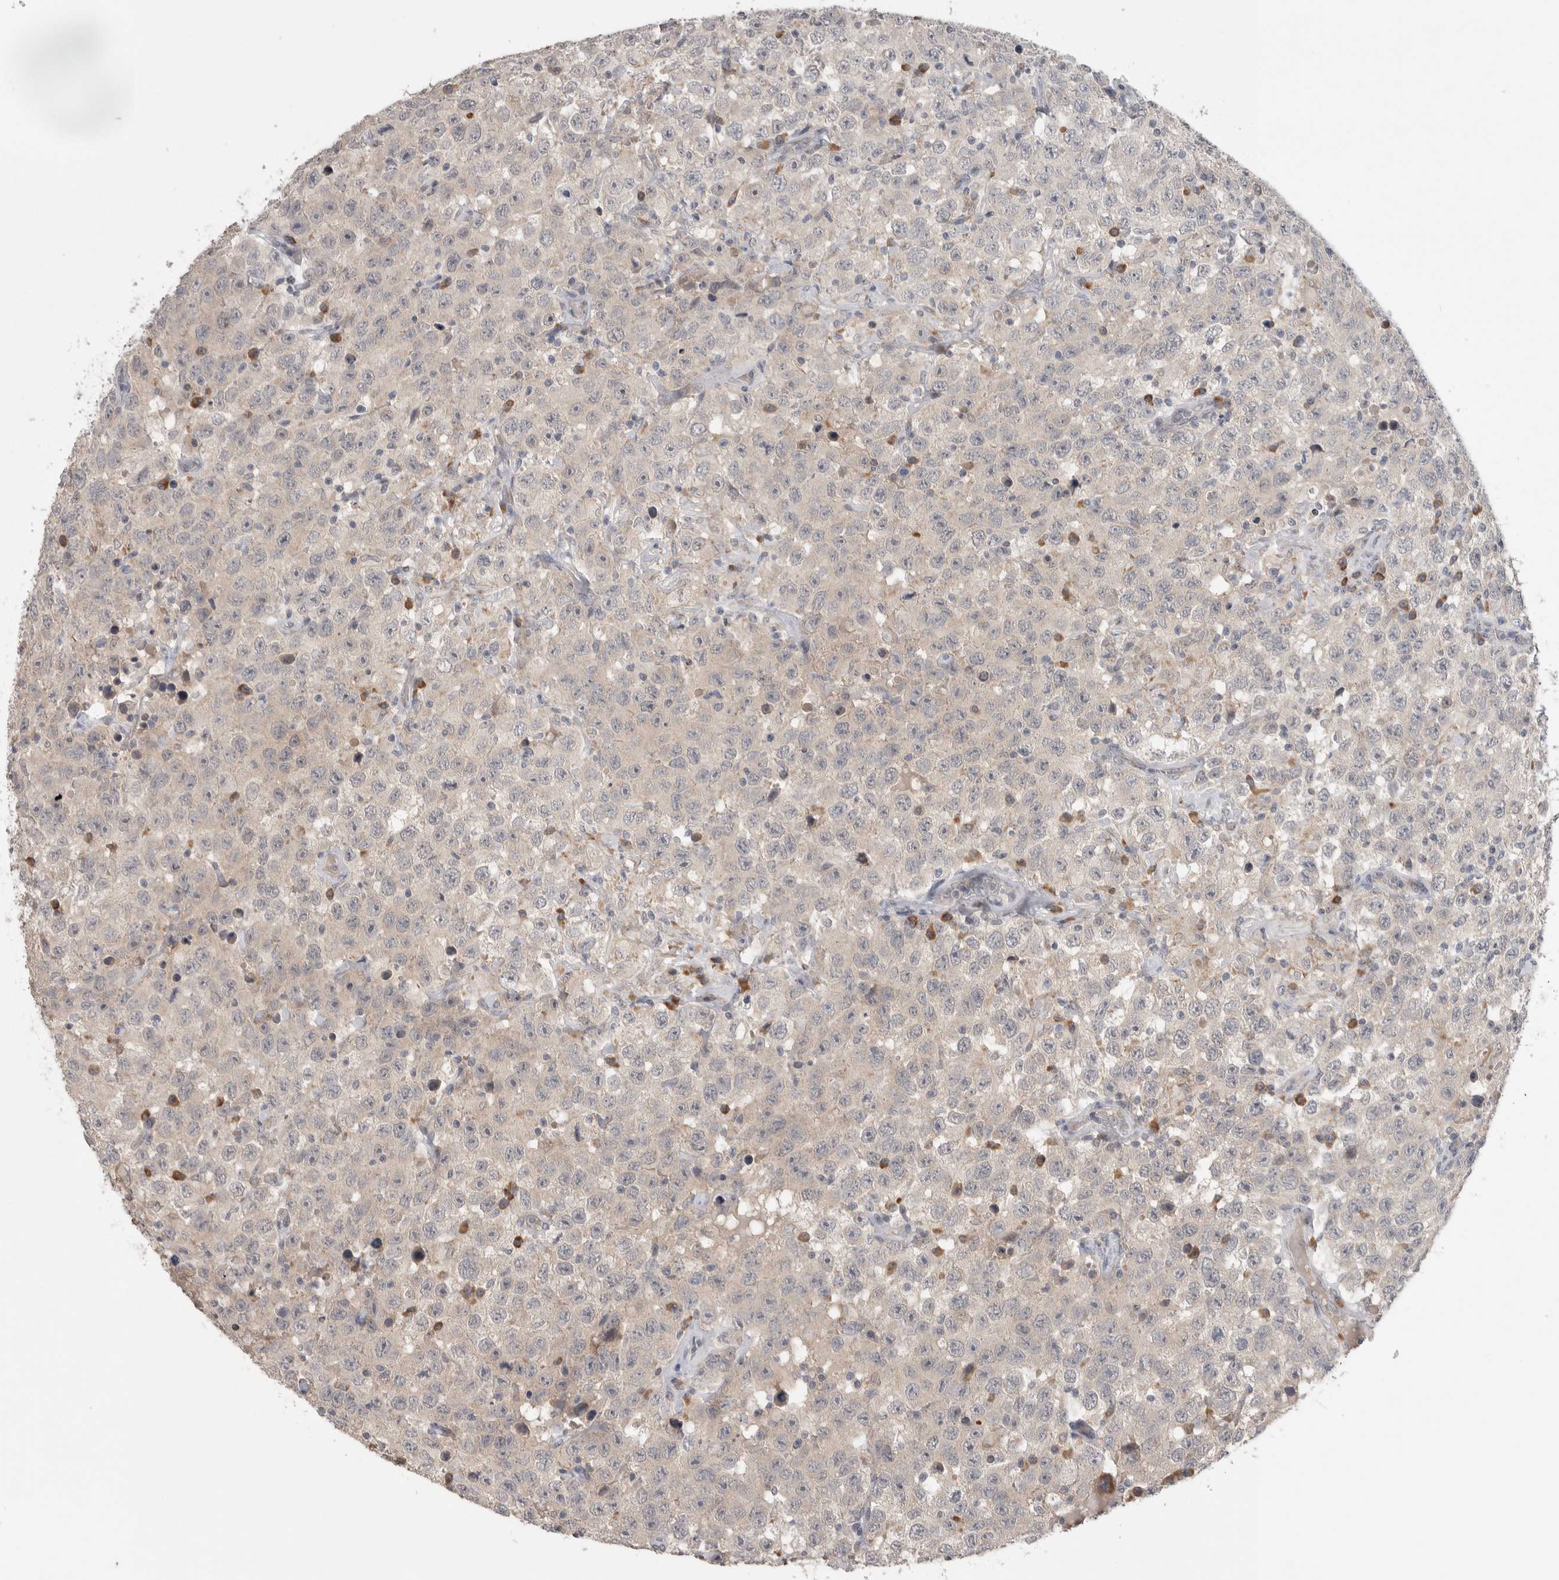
{"staining": {"intensity": "negative", "quantity": "none", "location": "none"}, "tissue": "testis cancer", "cell_type": "Tumor cells", "image_type": "cancer", "snomed": [{"axis": "morphology", "description": "Seminoma, NOS"}, {"axis": "topography", "description": "Testis"}], "caption": "Tumor cells are negative for protein expression in human testis seminoma.", "gene": "CUL2", "patient": {"sex": "male", "age": 41}}